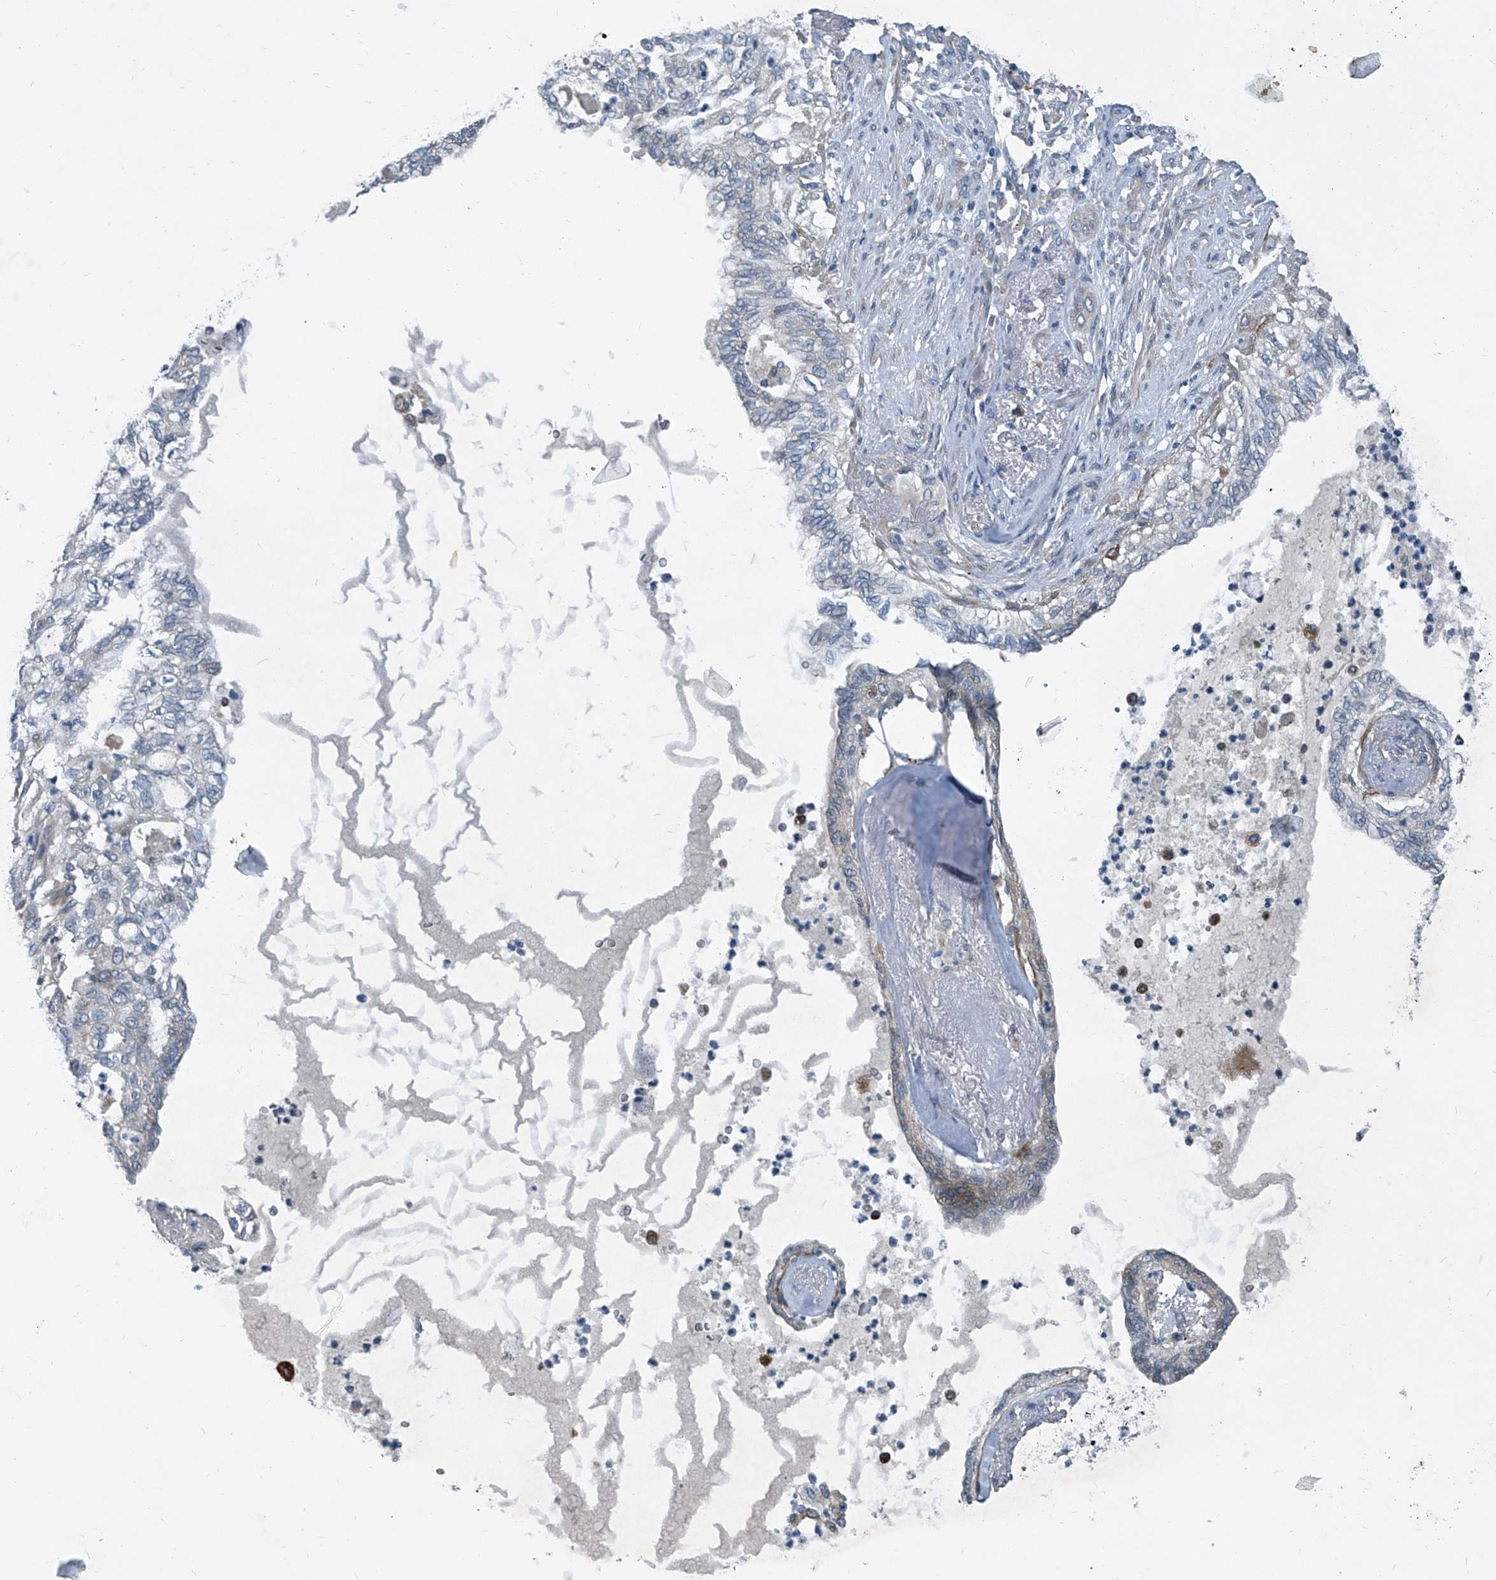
{"staining": {"intensity": "negative", "quantity": "none", "location": "none"}, "tissue": "lung cancer", "cell_type": "Tumor cells", "image_type": "cancer", "snomed": [{"axis": "morphology", "description": "Adenocarcinoma, NOS"}, {"axis": "topography", "description": "Lung"}], "caption": "There is no significant positivity in tumor cells of lung cancer.", "gene": "SLC26A11", "patient": {"sex": "female", "age": 70}}